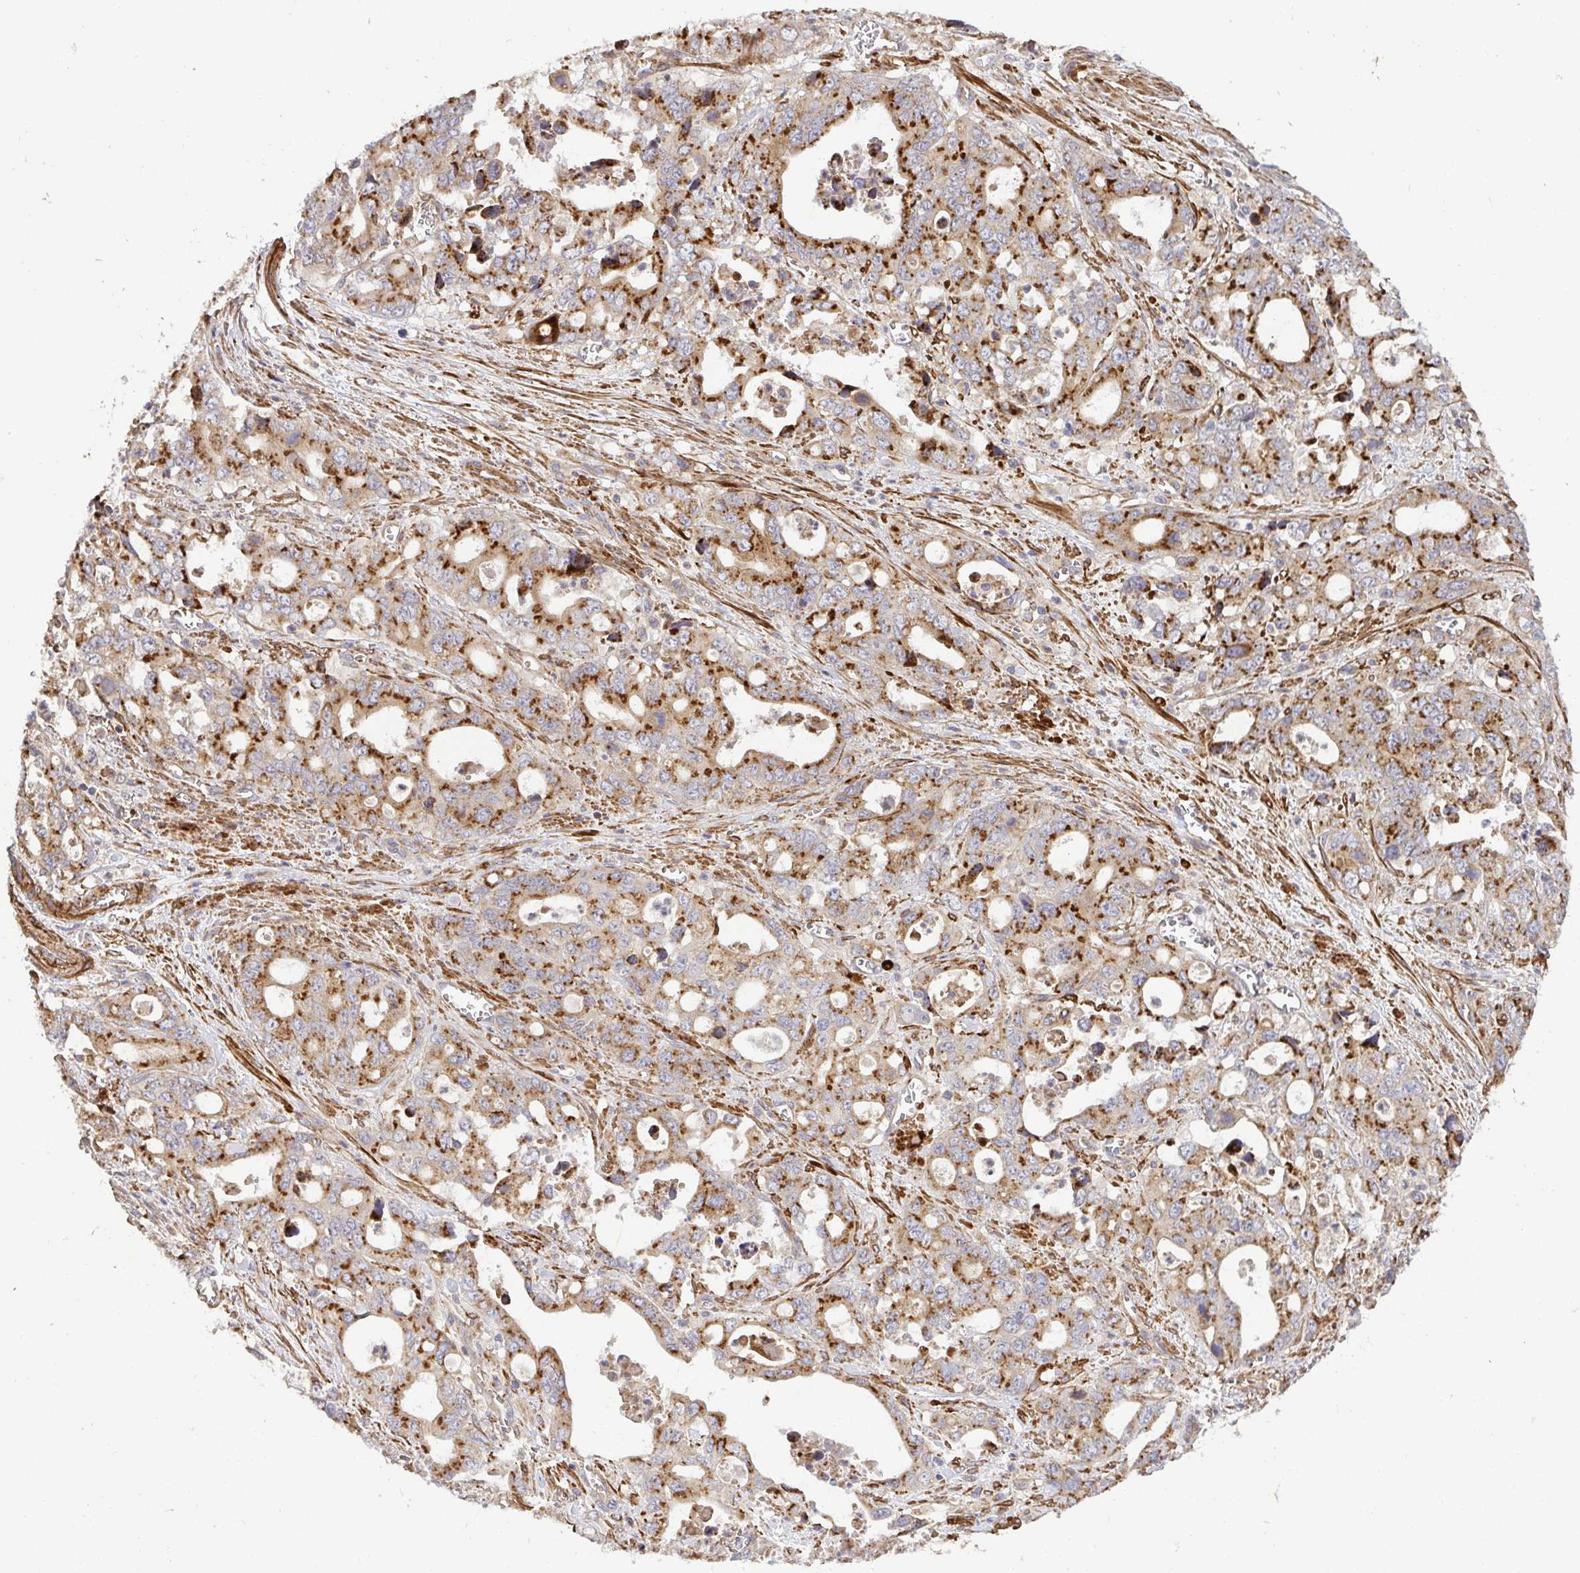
{"staining": {"intensity": "strong", "quantity": ">75%", "location": "cytoplasmic/membranous"}, "tissue": "stomach cancer", "cell_type": "Tumor cells", "image_type": "cancer", "snomed": [{"axis": "morphology", "description": "Adenocarcinoma, NOS"}, {"axis": "topography", "description": "Stomach, upper"}], "caption": "This is a micrograph of IHC staining of stomach cancer, which shows strong staining in the cytoplasmic/membranous of tumor cells.", "gene": "TM9SF4", "patient": {"sex": "male", "age": 74}}